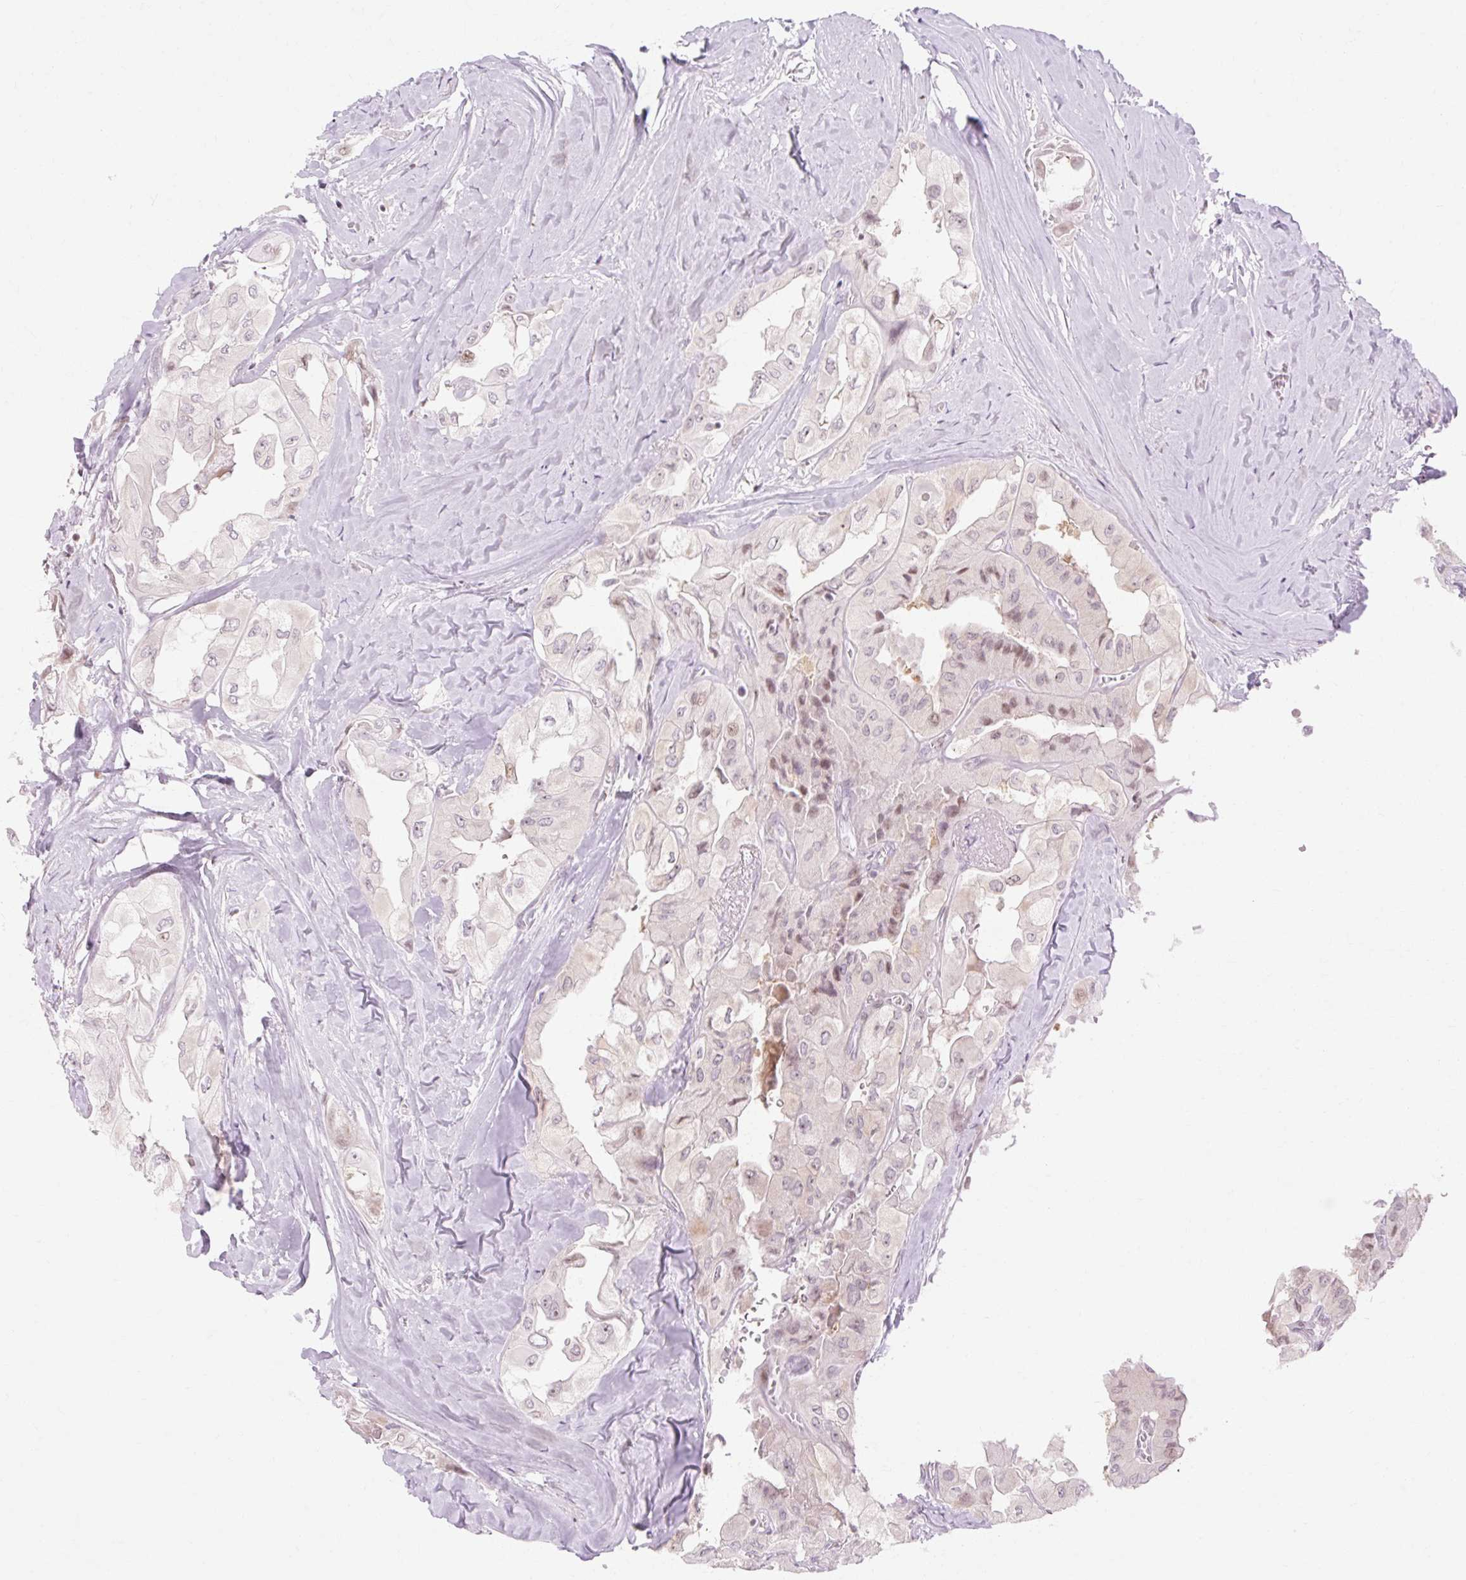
{"staining": {"intensity": "weak", "quantity": "<25%", "location": "nuclear"}, "tissue": "thyroid cancer", "cell_type": "Tumor cells", "image_type": "cancer", "snomed": [{"axis": "morphology", "description": "Normal tissue, NOS"}, {"axis": "morphology", "description": "Papillary adenocarcinoma, NOS"}, {"axis": "topography", "description": "Thyroid gland"}], "caption": "Immunohistochemistry (IHC) of papillary adenocarcinoma (thyroid) exhibits no expression in tumor cells.", "gene": "C3orf49", "patient": {"sex": "female", "age": 59}}